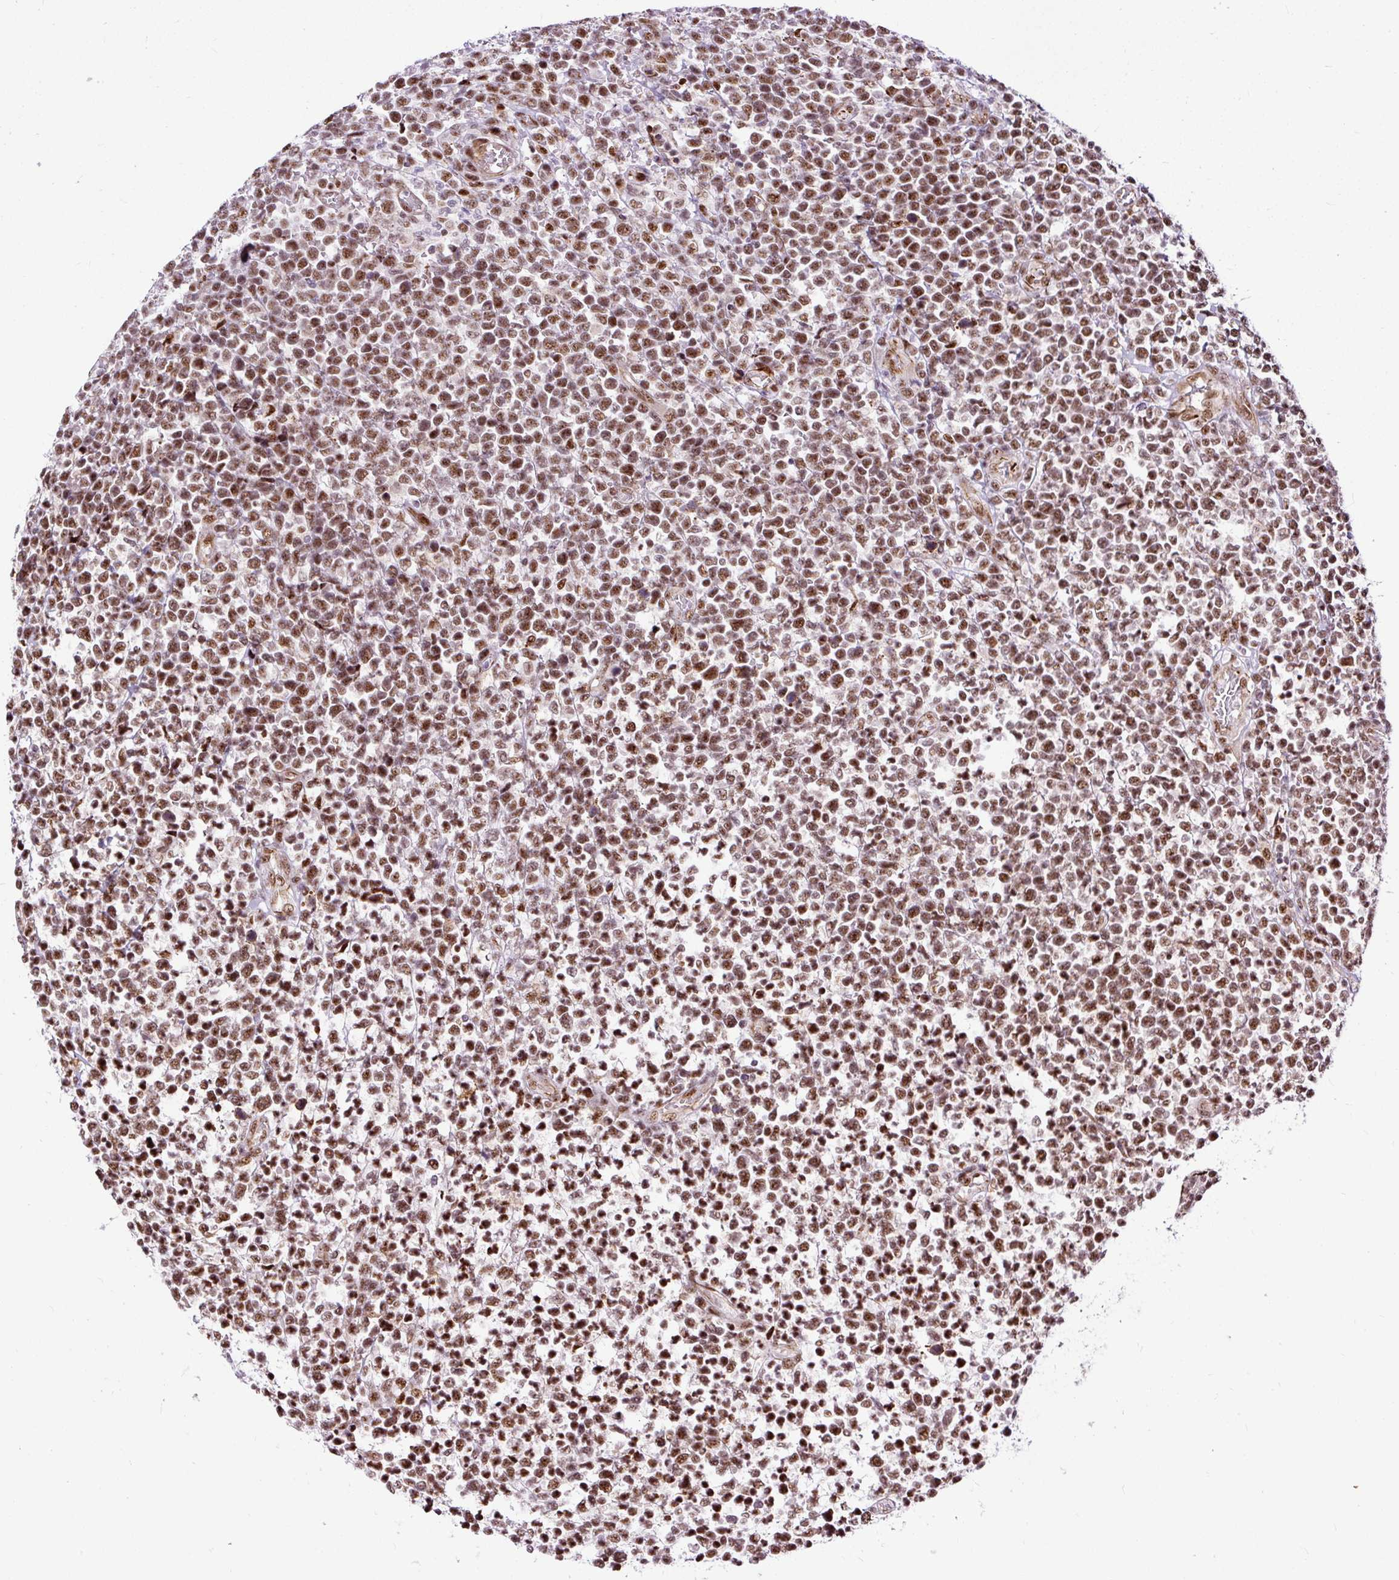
{"staining": {"intensity": "moderate", "quantity": ">75%", "location": "nuclear"}, "tissue": "lymphoma", "cell_type": "Tumor cells", "image_type": "cancer", "snomed": [{"axis": "morphology", "description": "Malignant lymphoma, non-Hodgkin's type, High grade"}, {"axis": "topography", "description": "Soft tissue"}], "caption": "About >75% of tumor cells in high-grade malignant lymphoma, non-Hodgkin's type display moderate nuclear protein expression as visualized by brown immunohistochemical staining.", "gene": "LUC7L2", "patient": {"sex": "female", "age": 56}}